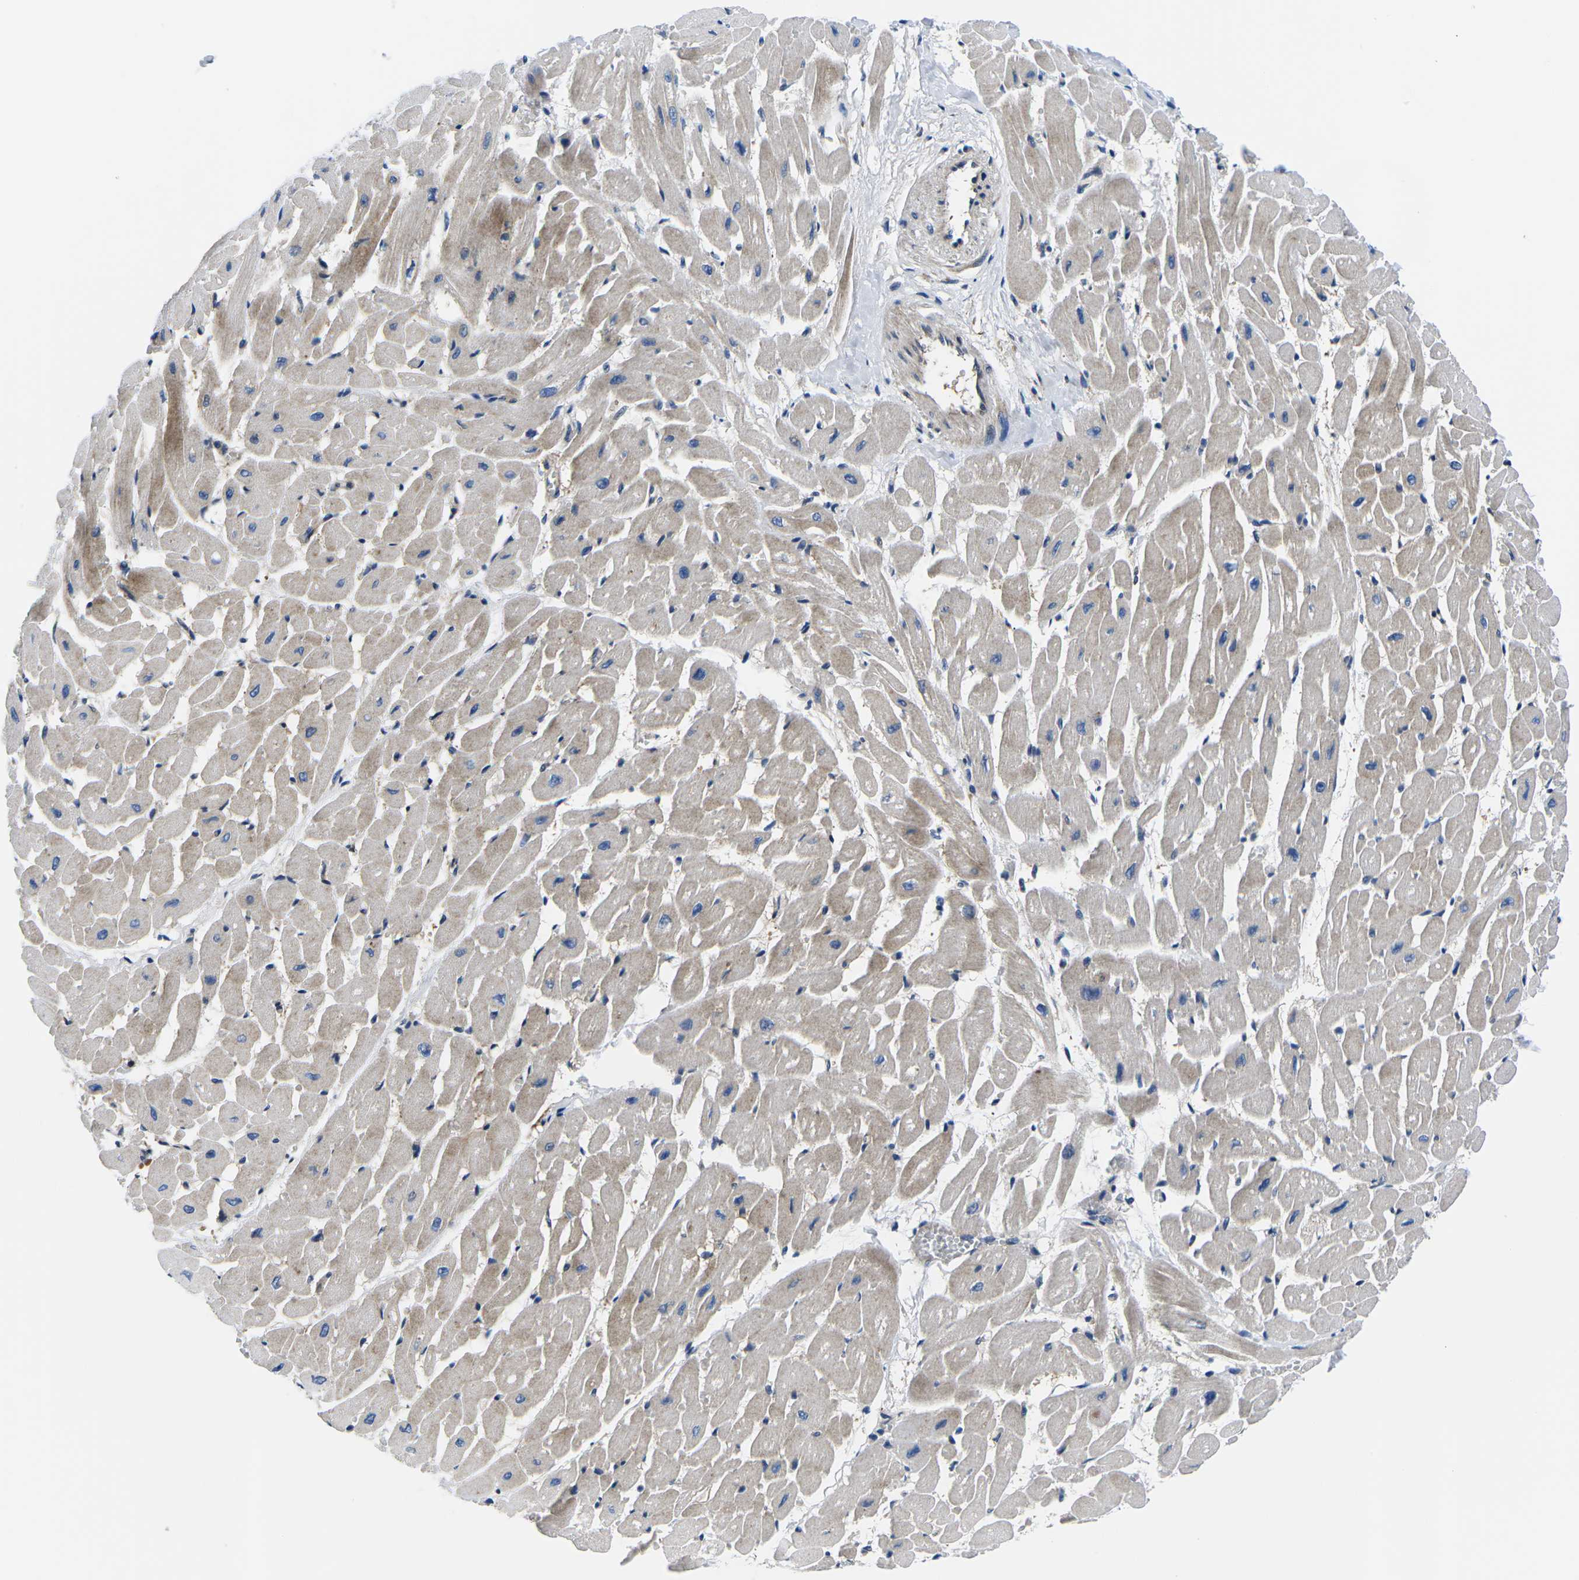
{"staining": {"intensity": "moderate", "quantity": "25%-75%", "location": "cytoplasmic/membranous"}, "tissue": "heart muscle", "cell_type": "Cardiomyocytes", "image_type": "normal", "snomed": [{"axis": "morphology", "description": "Normal tissue, NOS"}, {"axis": "topography", "description": "Heart"}], "caption": "Immunohistochemical staining of unremarkable heart muscle reveals medium levels of moderate cytoplasmic/membranous expression in about 25%-75% of cardiomyocytes.", "gene": "EIF4E", "patient": {"sex": "male", "age": 45}}